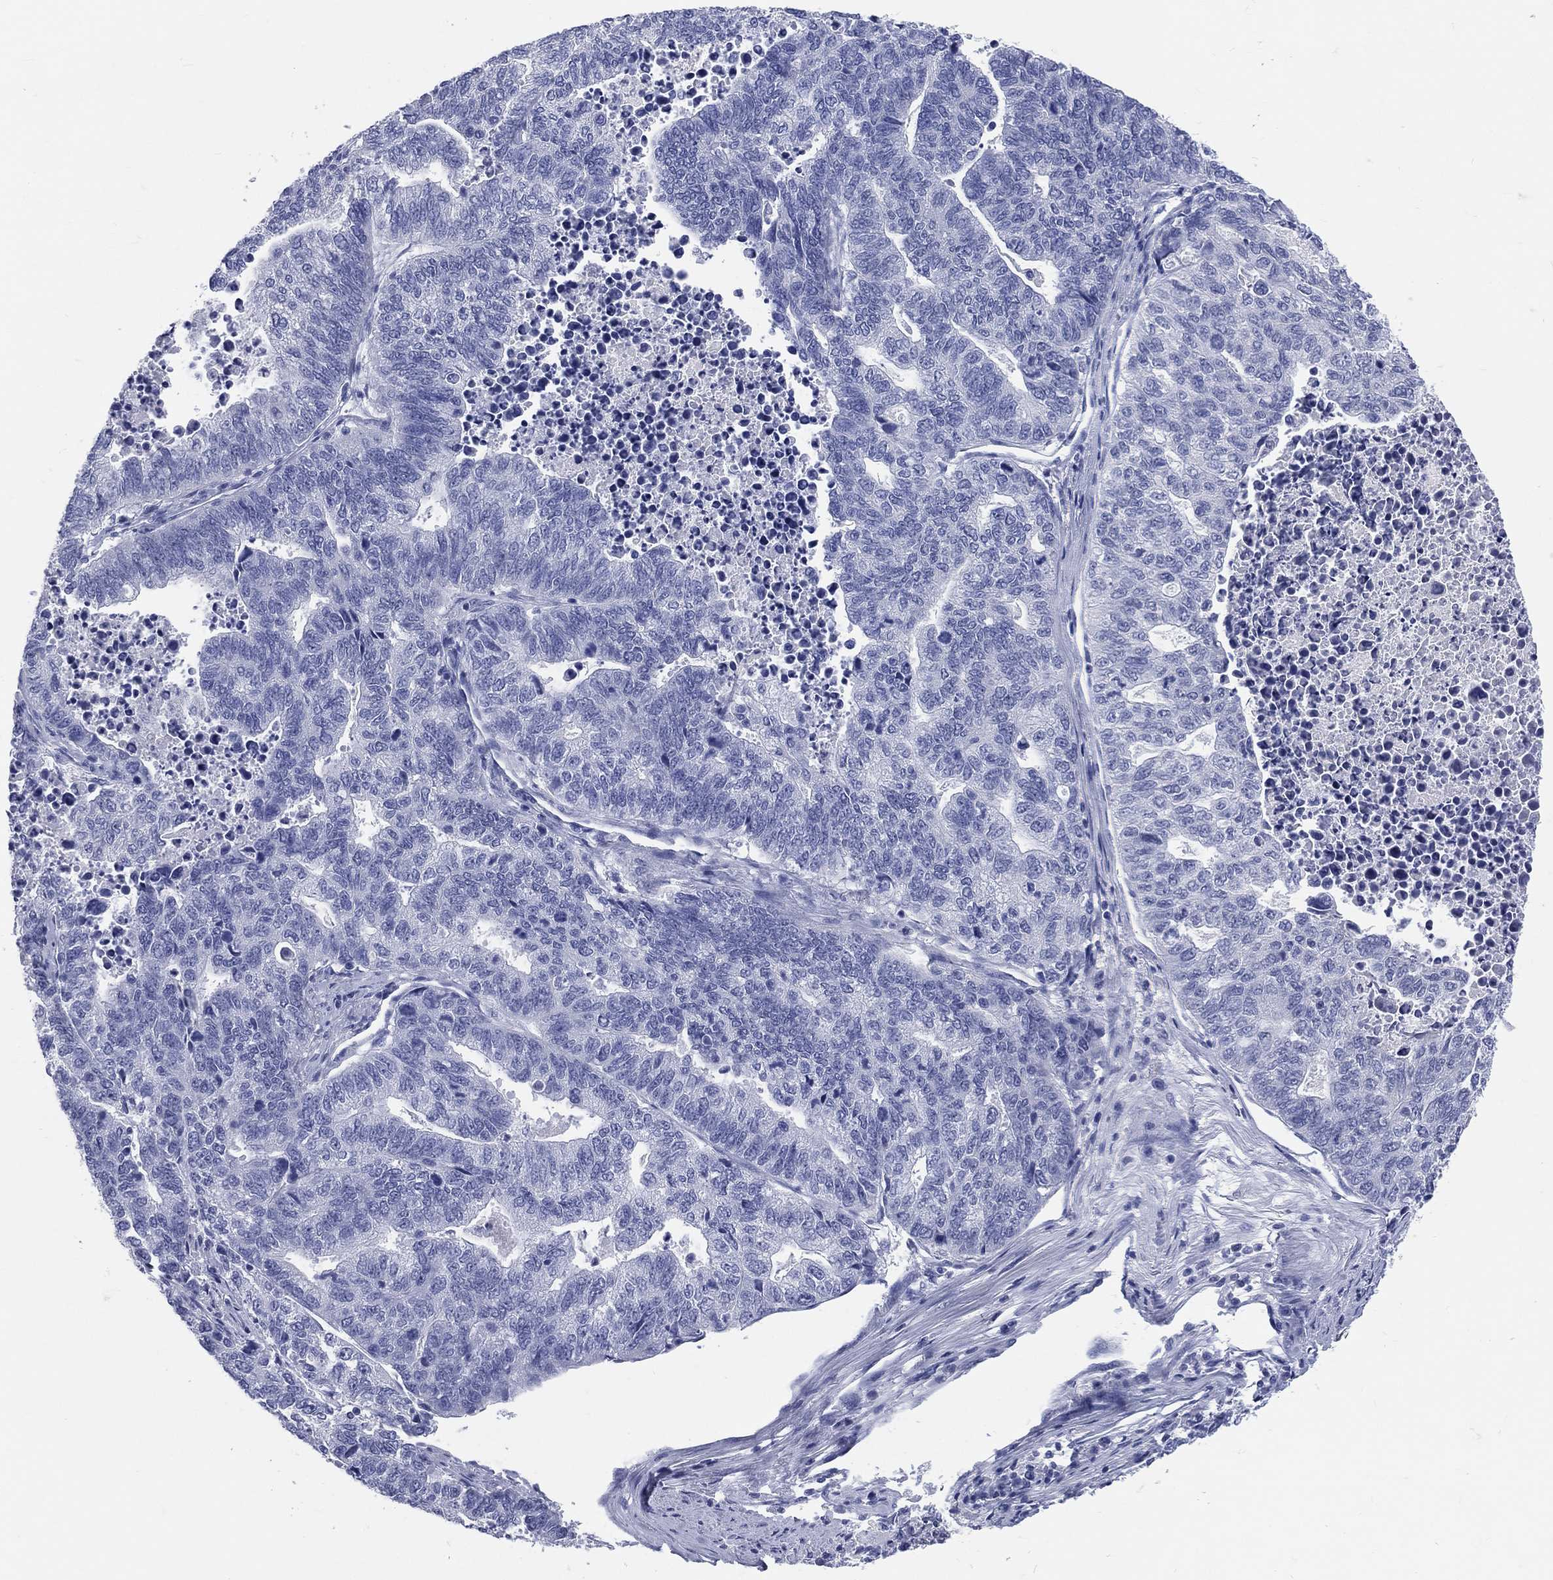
{"staining": {"intensity": "negative", "quantity": "none", "location": "none"}, "tissue": "stomach cancer", "cell_type": "Tumor cells", "image_type": "cancer", "snomed": [{"axis": "morphology", "description": "Adenocarcinoma, NOS"}, {"axis": "topography", "description": "Stomach, upper"}], "caption": "Stomach cancer (adenocarcinoma) stained for a protein using immunohistochemistry (IHC) reveals no expression tumor cells.", "gene": "CYLC1", "patient": {"sex": "female", "age": 67}}